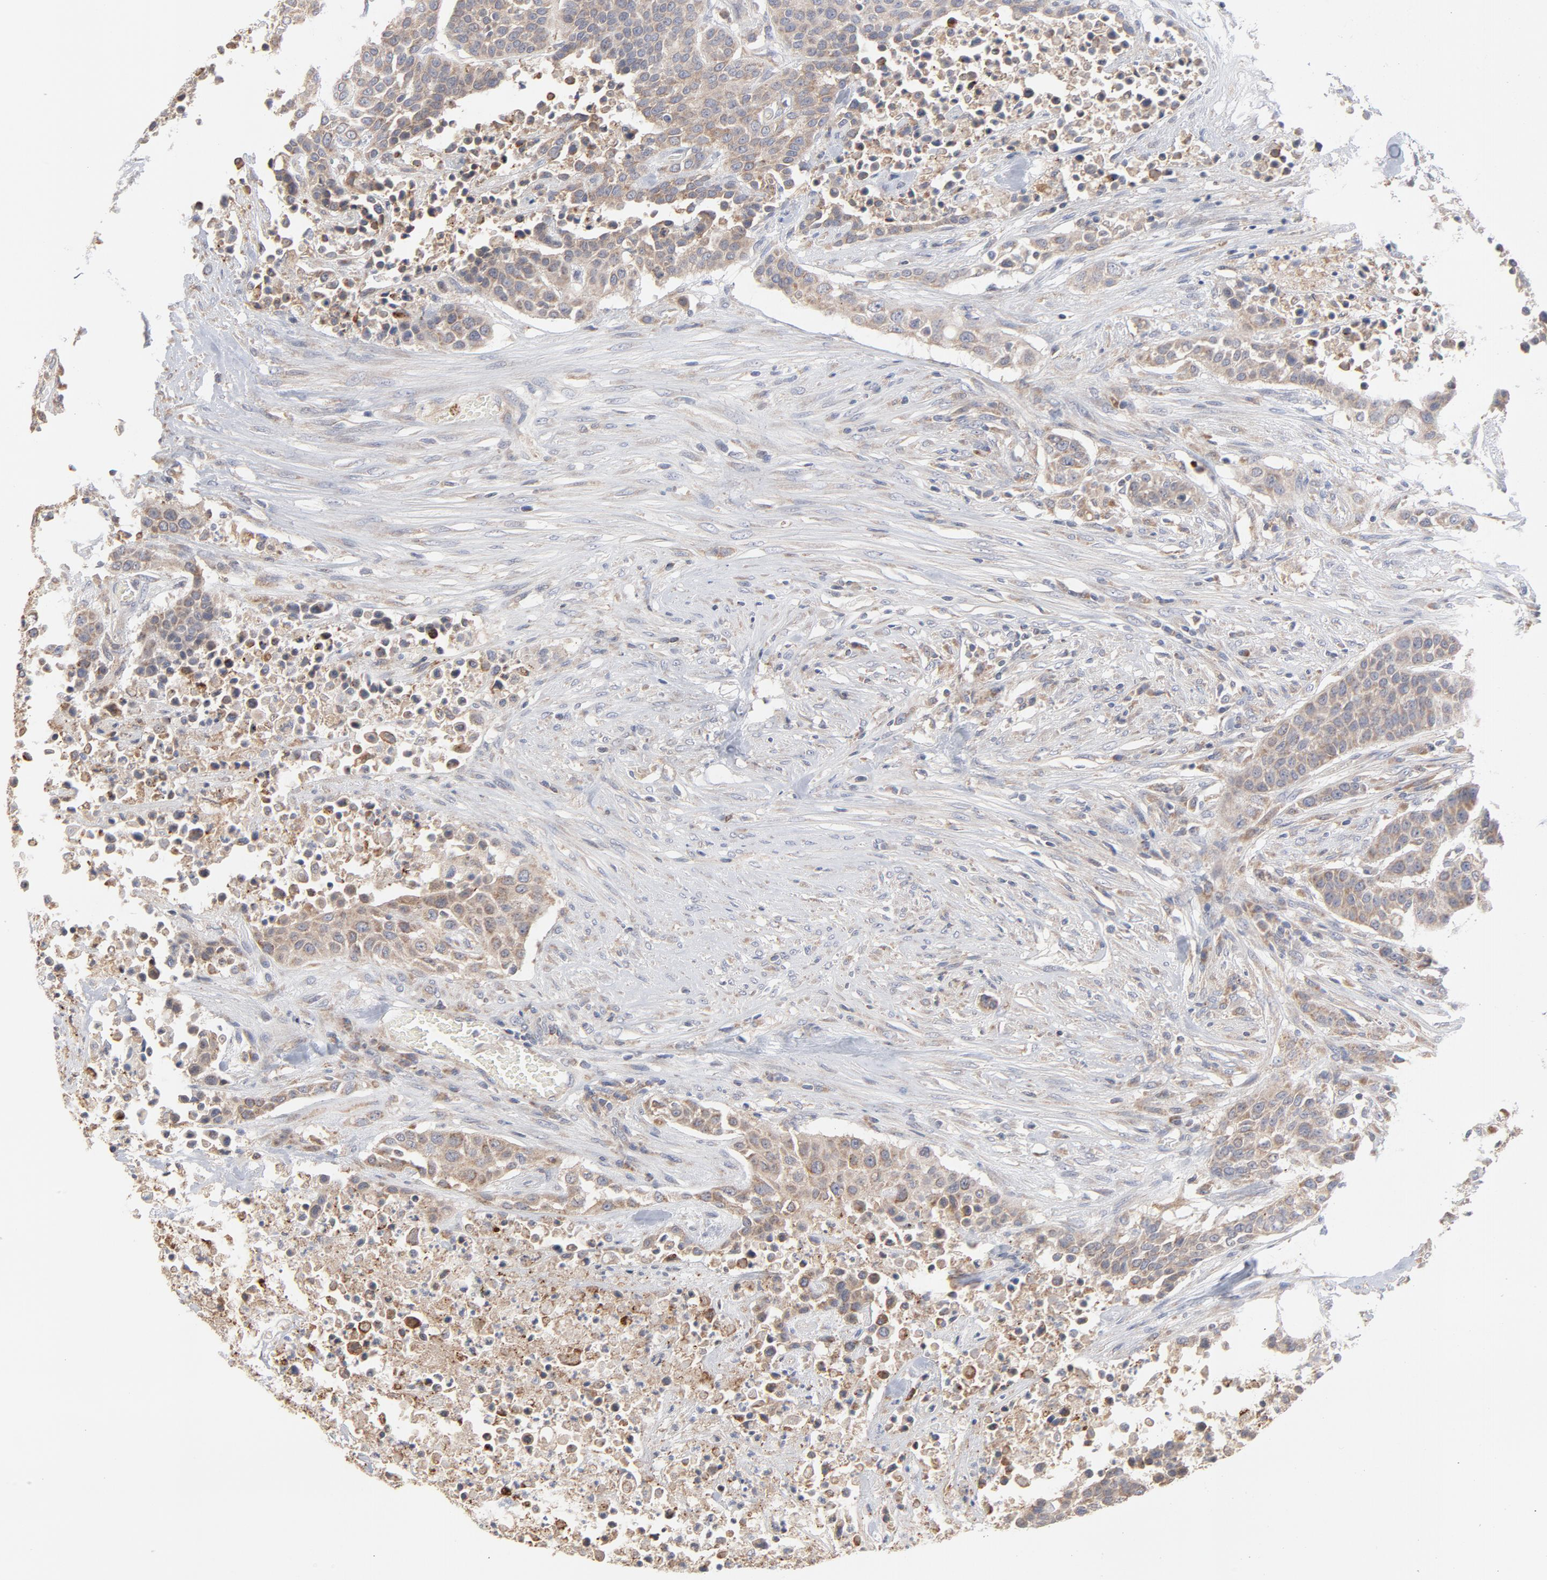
{"staining": {"intensity": "weak", "quantity": ">75%", "location": "cytoplasmic/membranous"}, "tissue": "urothelial cancer", "cell_type": "Tumor cells", "image_type": "cancer", "snomed": [{"axis": "morphology", "description": "Urothelial carcinoma, High grade"}, {"axis": "topography", "description": "Urinary bladder"}], "caption": "IHC (DAB) staining of human urothelial cancer displays weak cytoplasmic/membranous protein staining in approximately >75% of tumor cells. Using DAB (brown) and hematoxylin (blue) stains, captured at high magnification using brightfield microscopy.", "gene": "PPFIBP2", "patient": {"sex": "male", "age": 74}}